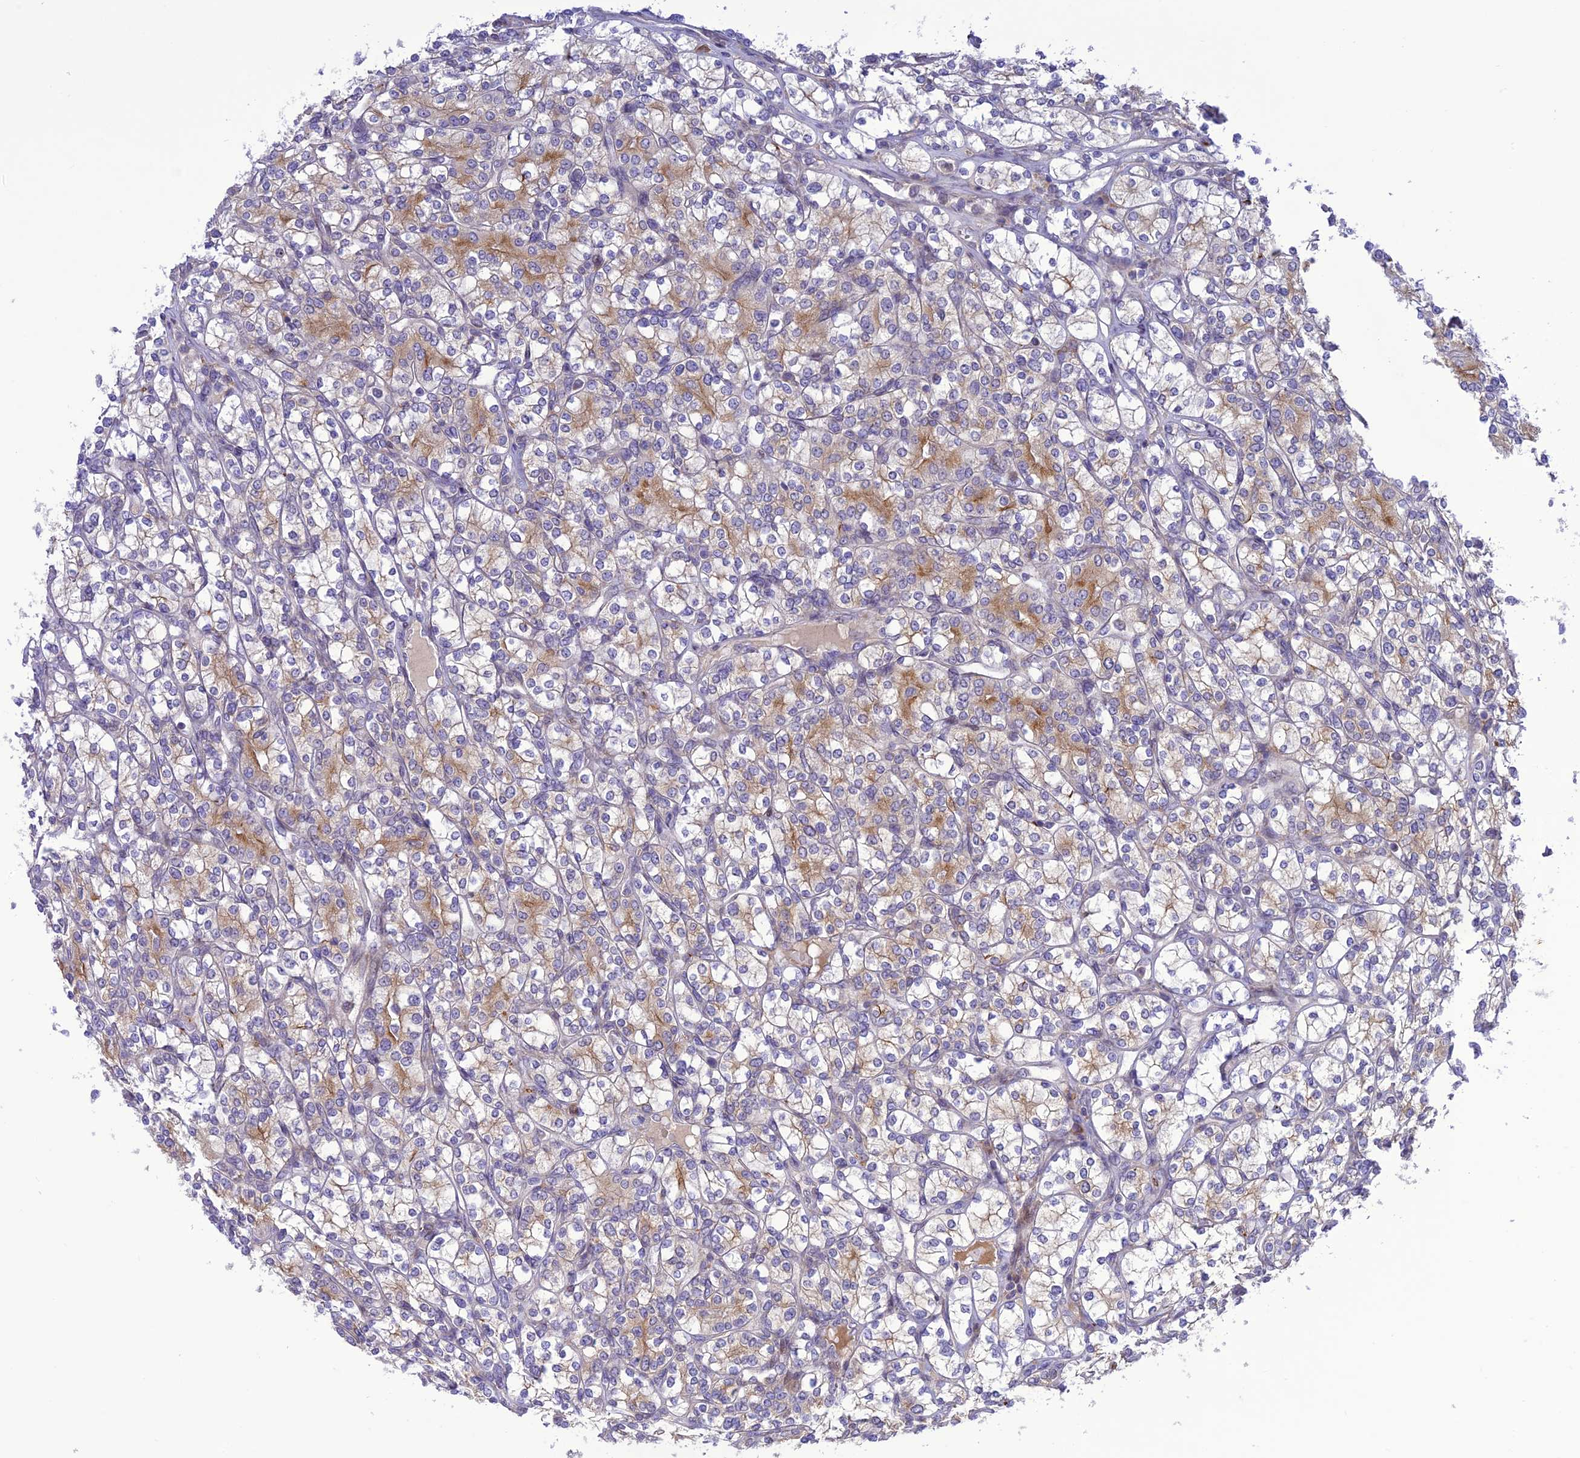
{"staining": {"intensity": "moderate", "quantity": "<25%", "location": "cytoplasmic/membranous"}, "tissue": "renal cancer", "cell_type": "Tumor cells", "image_type": "cancer", "snomed": [{"axis": "morphology", "description": "Adenocarcinoma, NOS"}, {"axis": "topography", "description": "Kidney"}], "caption": "Renal cancer was stained to show a protein in brown. There is low levels of moderate cytoplasmic/membranous staining in approximately <25% of tumor cells. Nuclei are stained in blue.", "gene": "JMY", "patient": {"sex": "male", "age": 77}}